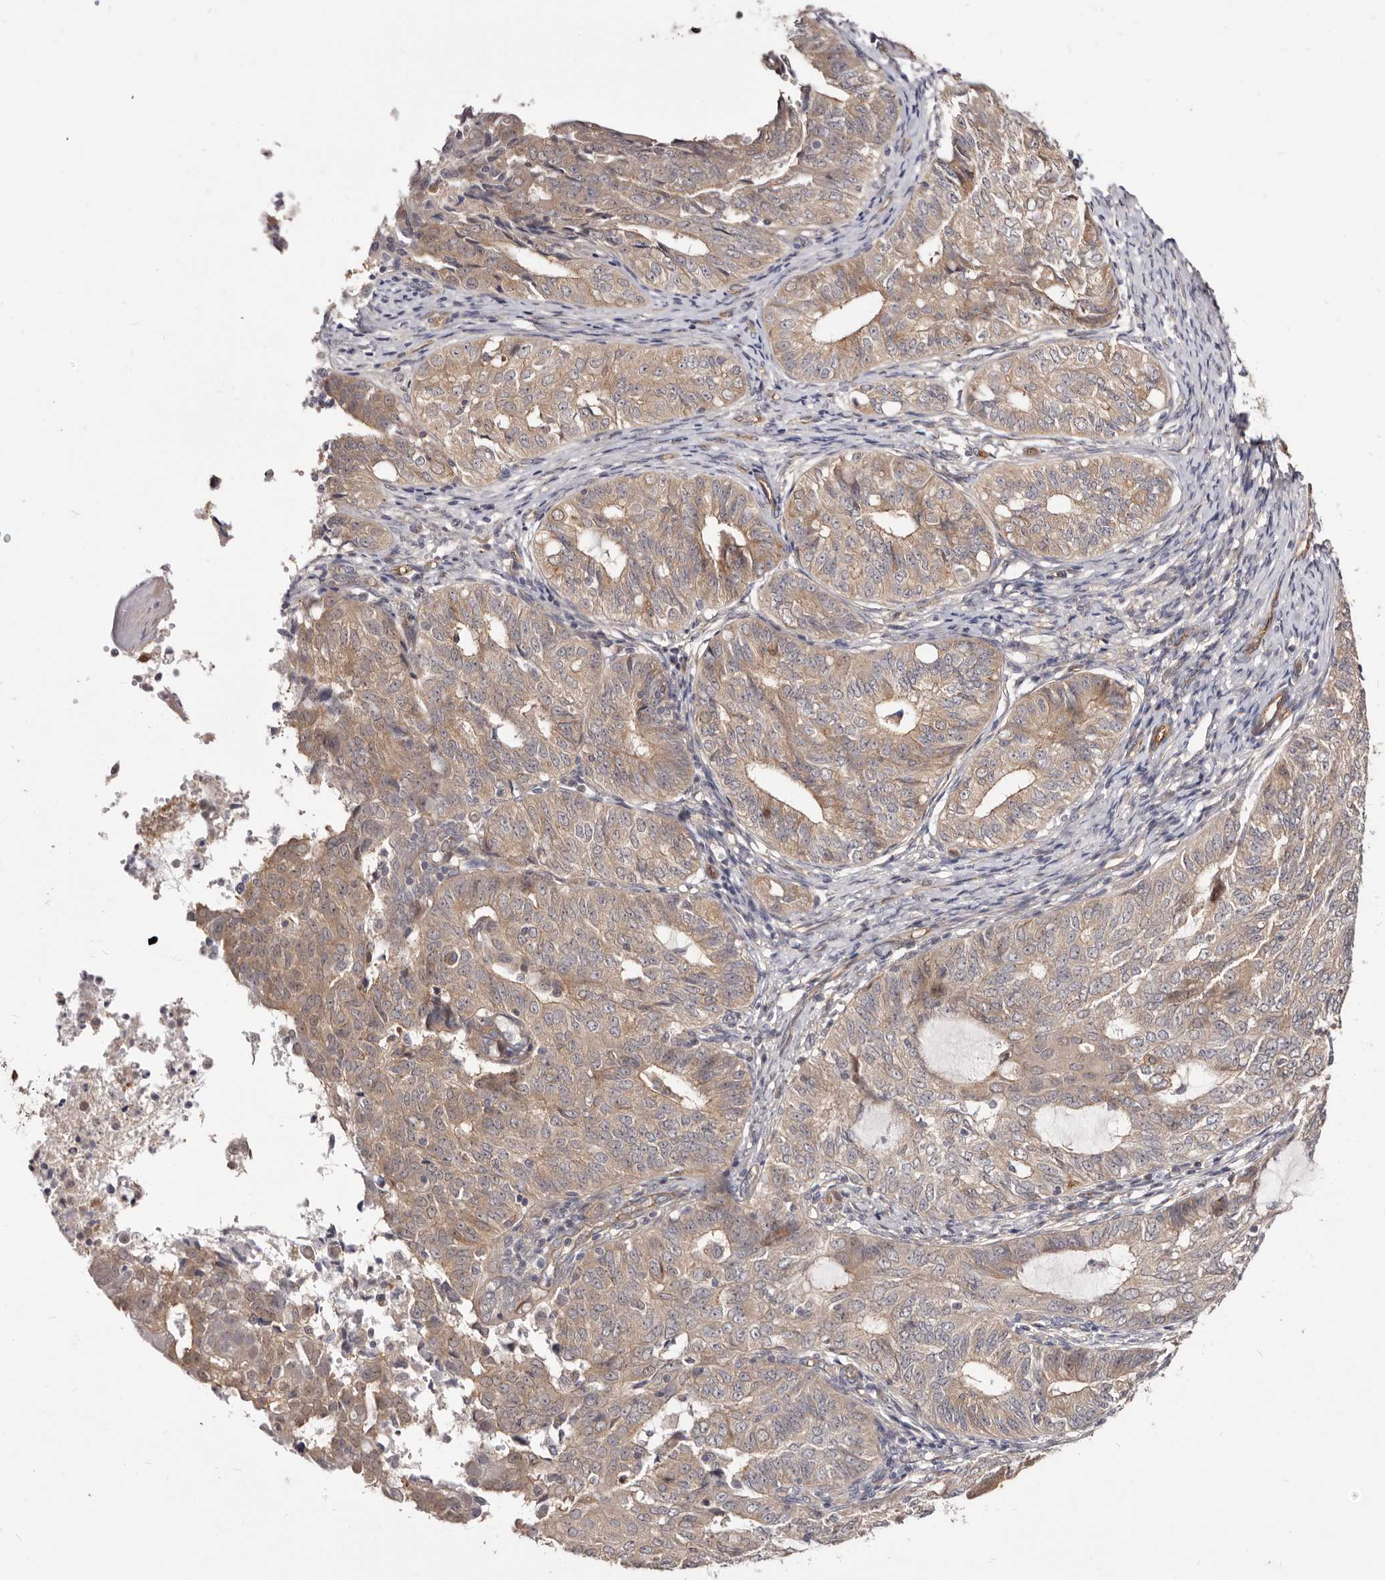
{"staining": {"intensity": "weak", "quantity": ">75%", "location": "cytoplasmic/membranous"}, "tissue": "endometrial cancer", "cell_type": "Tumor cells", "image_type": "cancer", "snomed": [{"axis": "morphology", "description": "Adenocarcinoma, NOS"}, {"axis": "topography", "description": "Endometrium"}], "caption": "Endometrial cancer (adenocarcinoma) stained with immunohistochemistry reveals weak cytoplasmic/membranous positivity in about >75% of tumor cells.", "gene": "GPATCH4", "patient": {"sex": "female", "age": 32}}